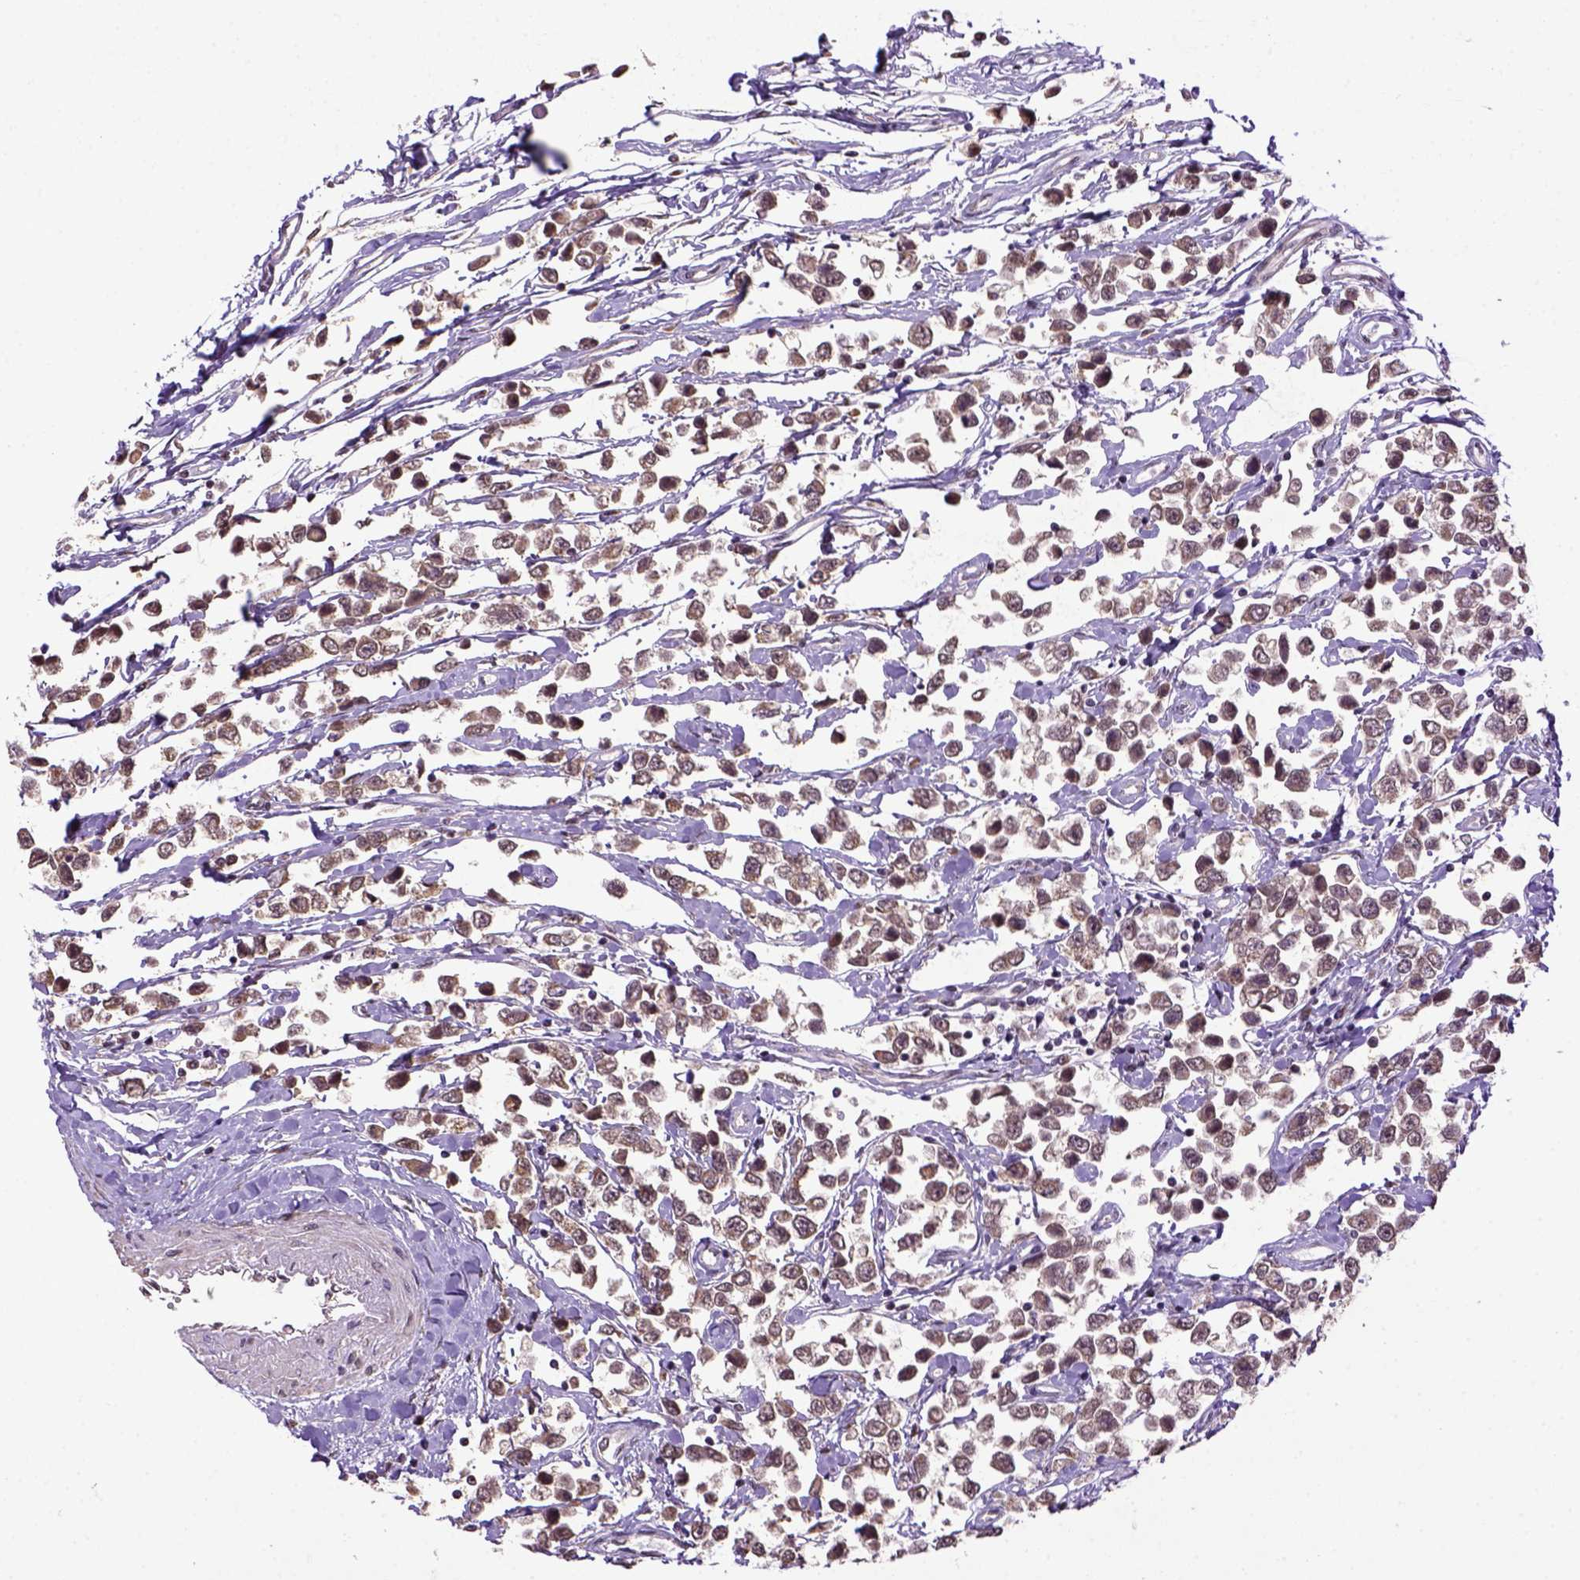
{"staining": {"intensity": "weak", "quantity": ">75%", "location": "cytoplasmic/membranous"}, "tissue": "testis cancer", "cell_type": "Tumor cells", "image_type": "cancer", "snomed": [{"axis": "morphology", "description": "Seminoma, NOS"}, {"axis": "topography", "description": "Testis"}], "caption": "Weak cytoplasmic/membranous positivity for a protein is identified in approximately >75% of tumor cells of testis seminoma using immunohistochemistry (IHC).", "gene": "WDR17", "patient": {"sex": "male", "age": 34}}